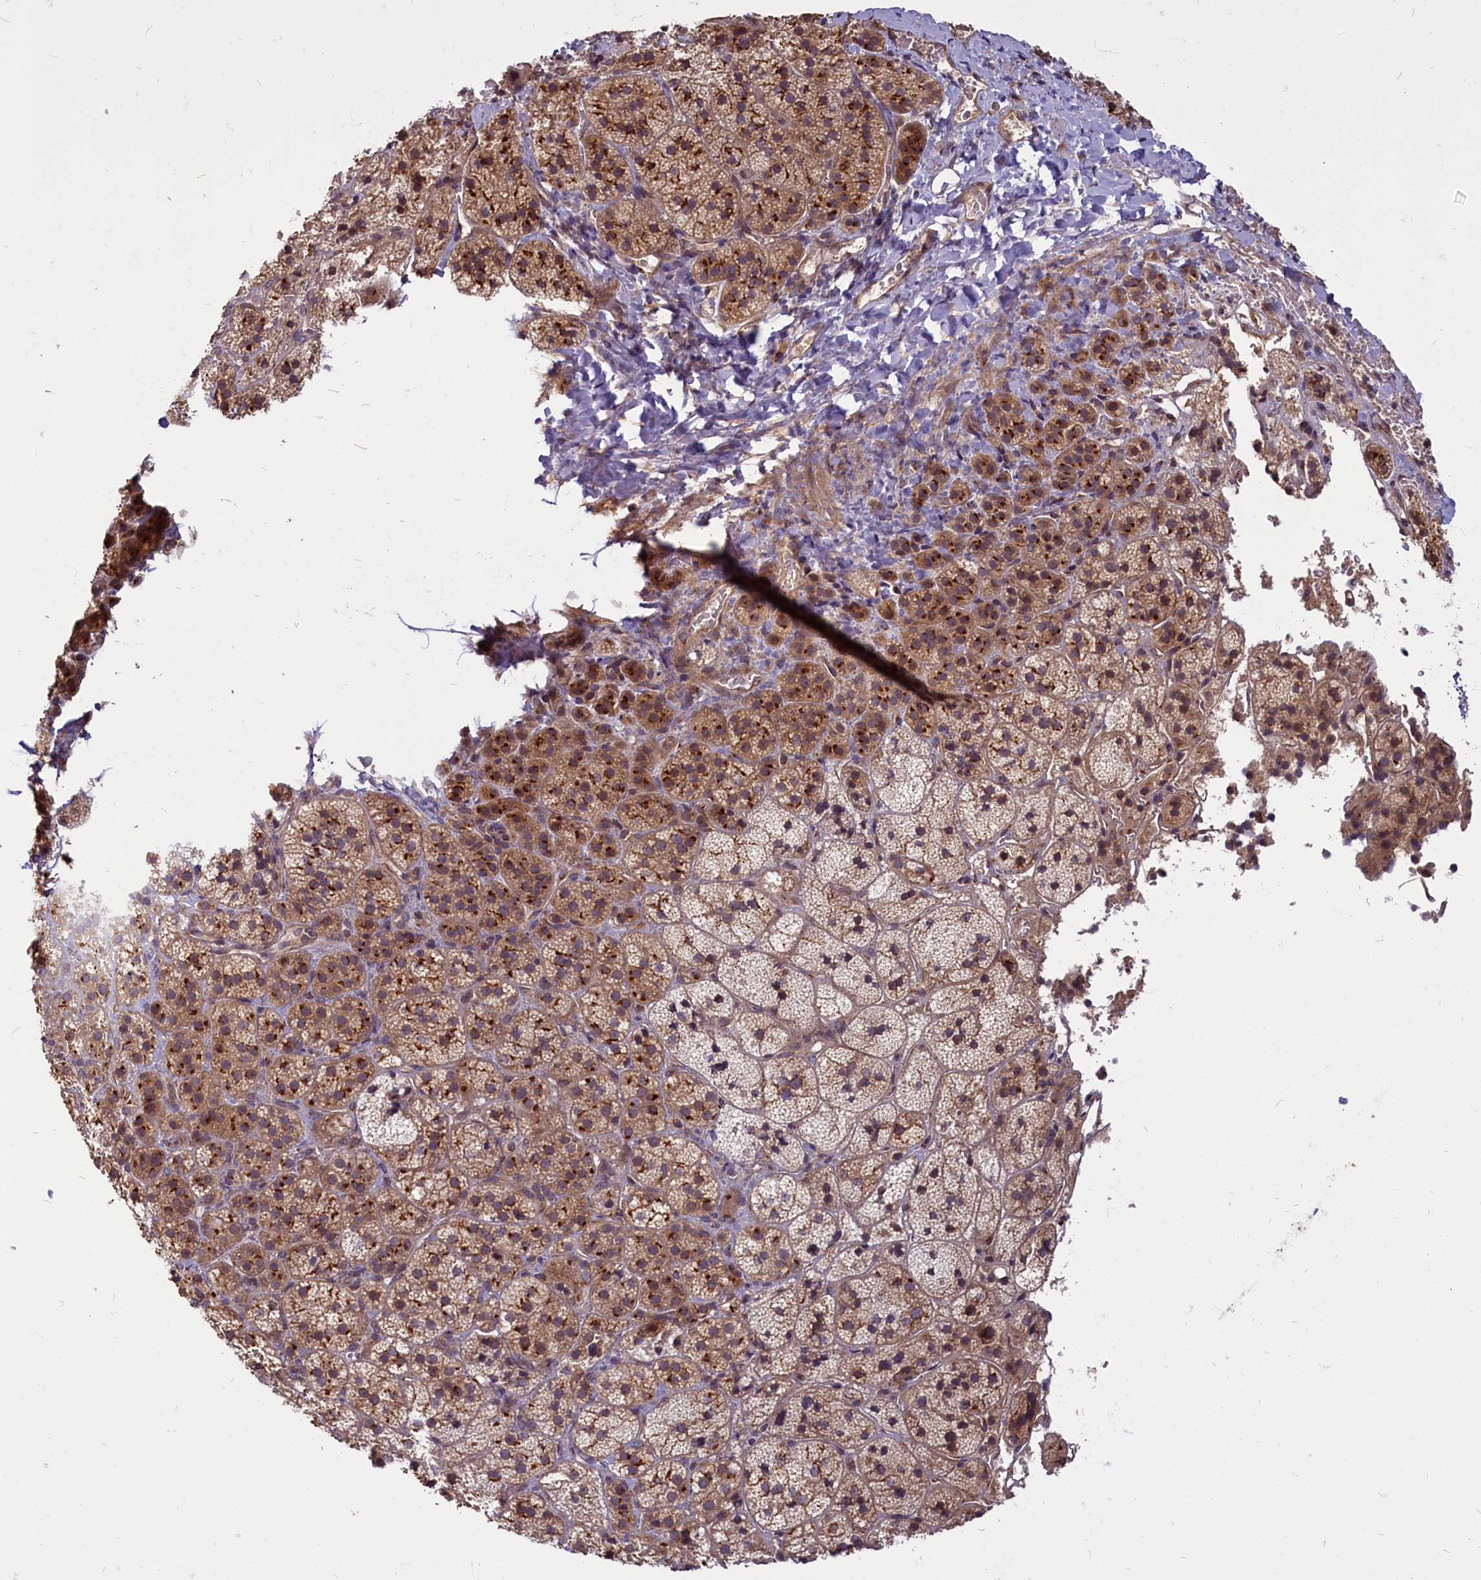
{"staining": {"intensity": "strong", "quantity": "25%-75%", "location": "cytoplasmic/membranous"}, "tissue": "adrenal gland", "cell_type": "Glandular cells", "image_type": "normal", "snomed": [{"axis": "morphology", "description": "Normal tissue, NOS"}, {"axis": "topography", "description": "Adrenal gland"}], "caption": "A high amount of strong cytoplasmic/membranous expression is seen in approximately 25%-75% of glandular cells in unremarkable adrenal gland.", "gene": "ENSG00000274944", "patient": {"sex": "female", "age": 44}}